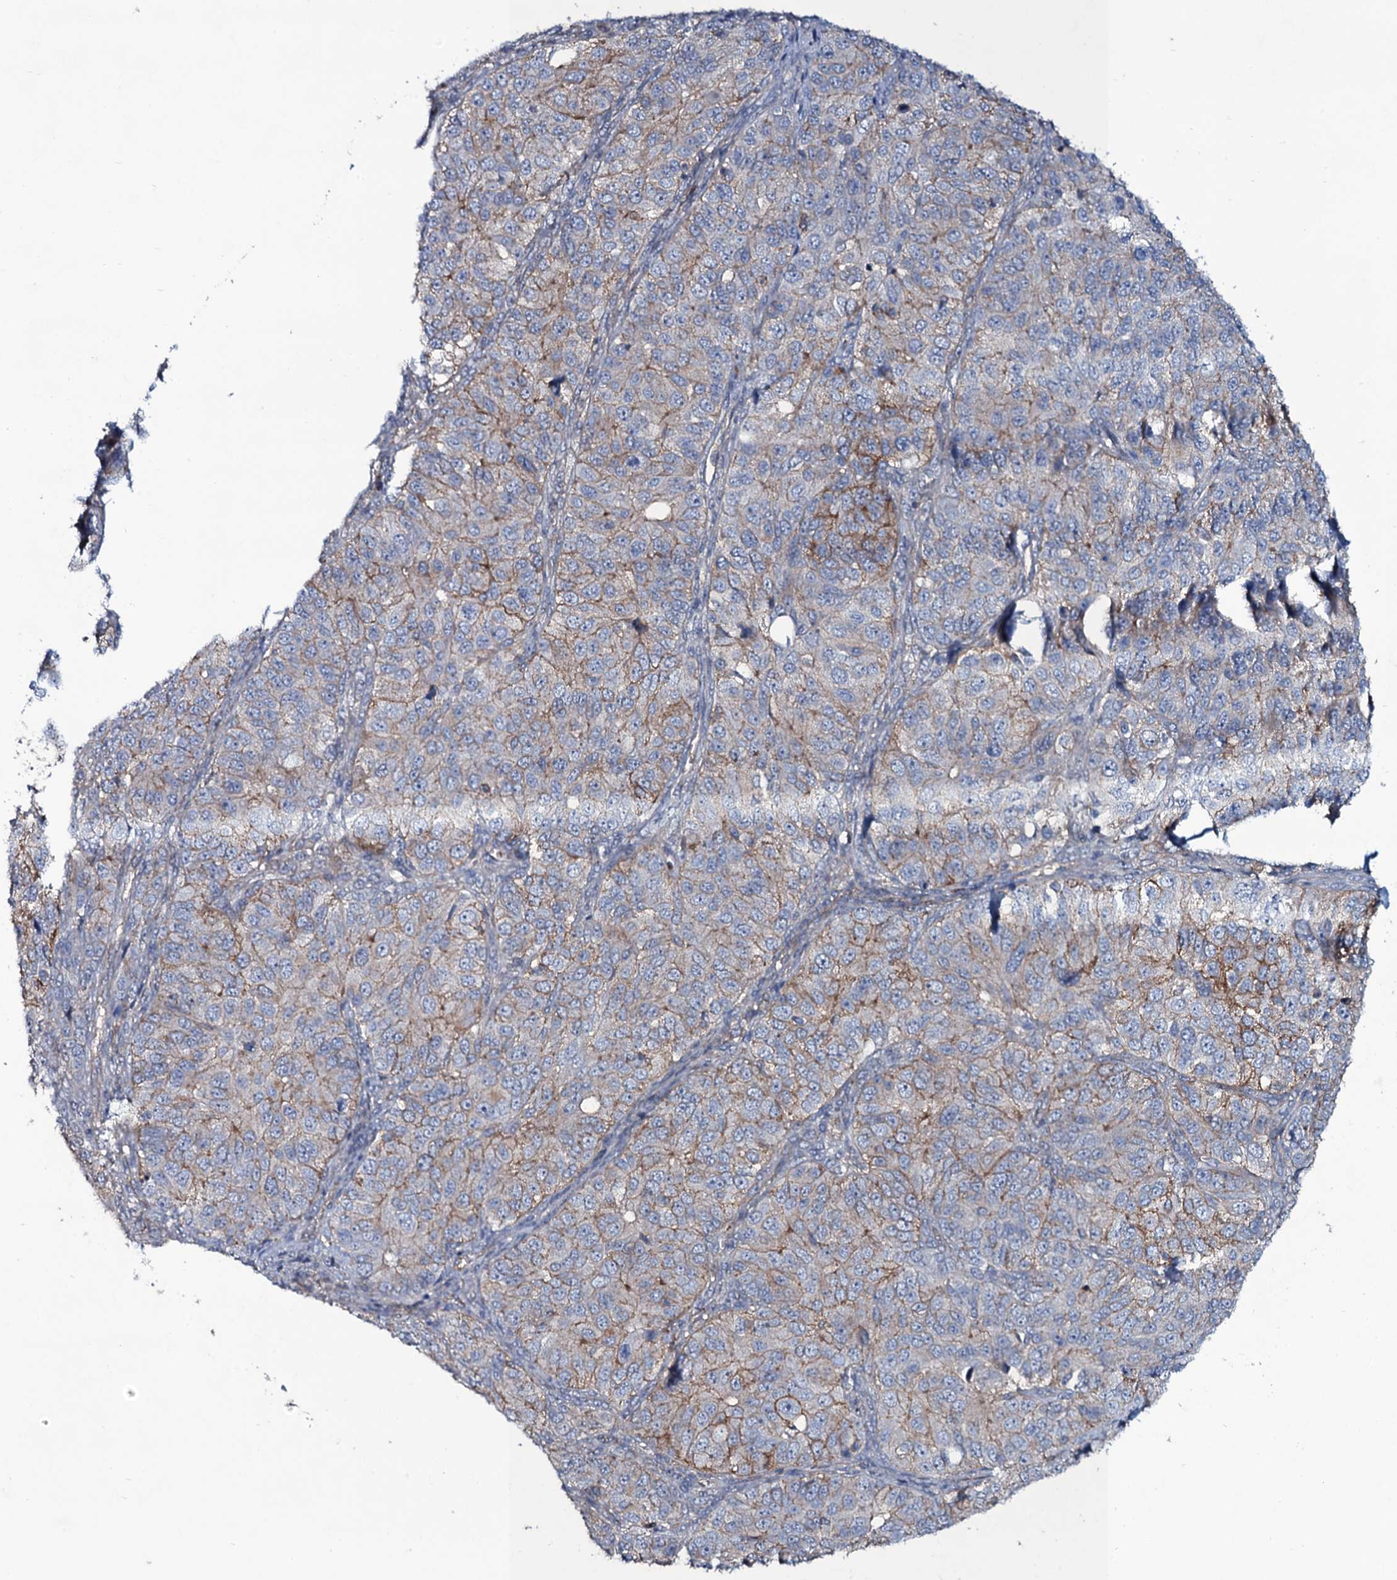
{"staining": {"intensity": "moderate", "quantity": "<25%", "location": "cytoplasmic/membranous"}, "tissue": "ovarian cancer", "cell_type": "Tumor cells", "image_type": "cancer", "snomed": [{"axis": "morphology", "description": "Carcinoma, endometroid"}, {"axis": "topography", "description": "Ovary"}], "caption": "Endometroid carcinoma (ovarian) tissue exhibits moderate cytoplasmic/membranous expression in approximately <25% of tumor cells The protein is shown in brown color, while the nuclei are stained blue.", "gene": "SNAP23", "patient": {"sex": "female", "age": 51}}